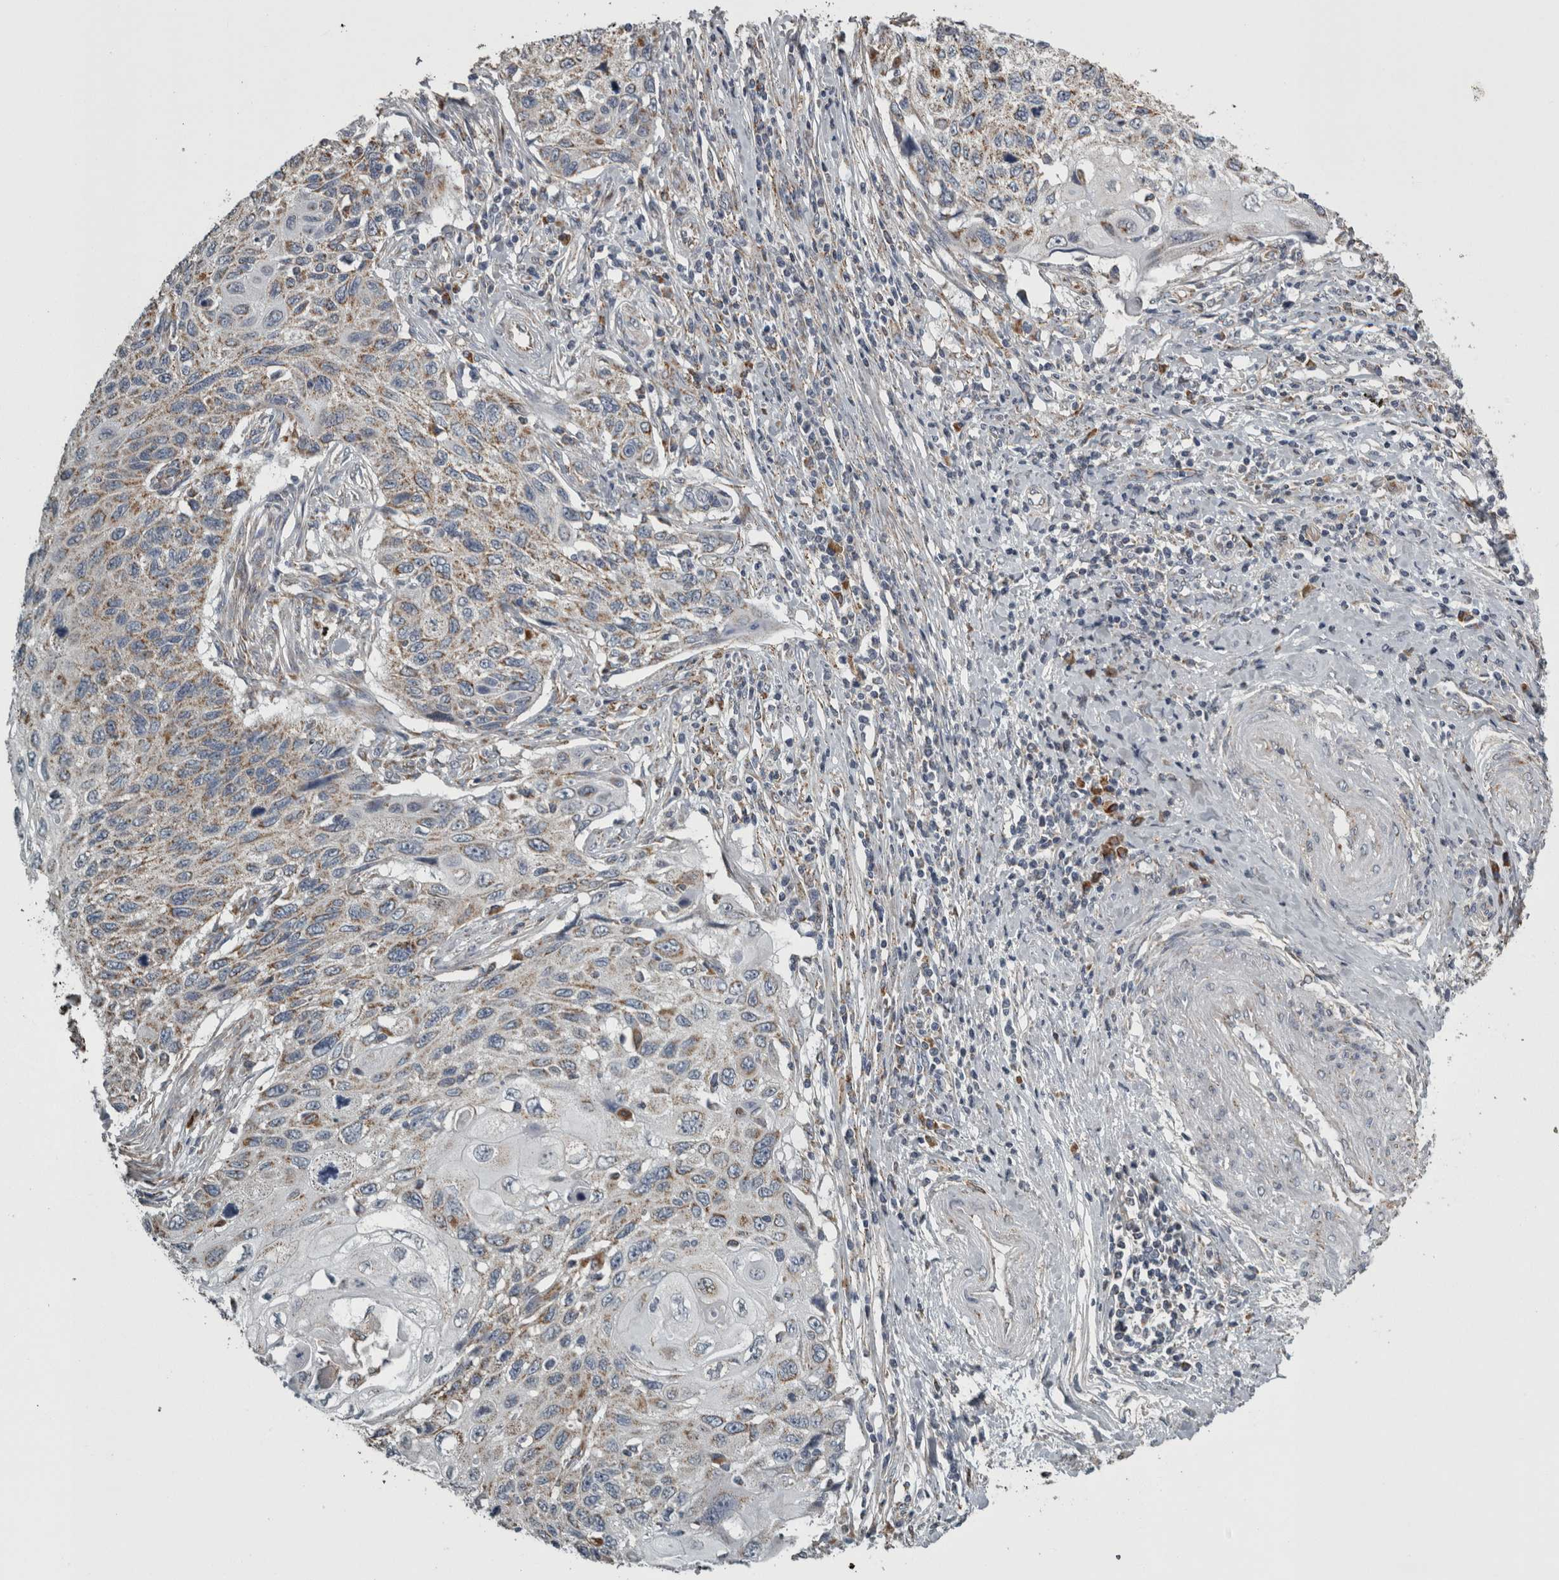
{"staining": {"intensity": "weak", "quantity": "25%-75%", "location": "cytoplasmic/membranous"}, "tissue": "cervical cancer", "cell_type": "Tumor cells", "image_type": "cancer", "snomed": [{"axis": "morphology", "description": "Squamous cell carcinoma, NOS"}, {"axis": "topography", "description": "Cervix"}], "caption": "About 25%-75% of tumor cells in squamous cell carcinoma (cervical) demonstrate weak cytoplasmic/membranous protein expression as visualized by brown immunohistochemical staining.", "gene": "FRK", "patient": {"sex": "female", "age": 70}}